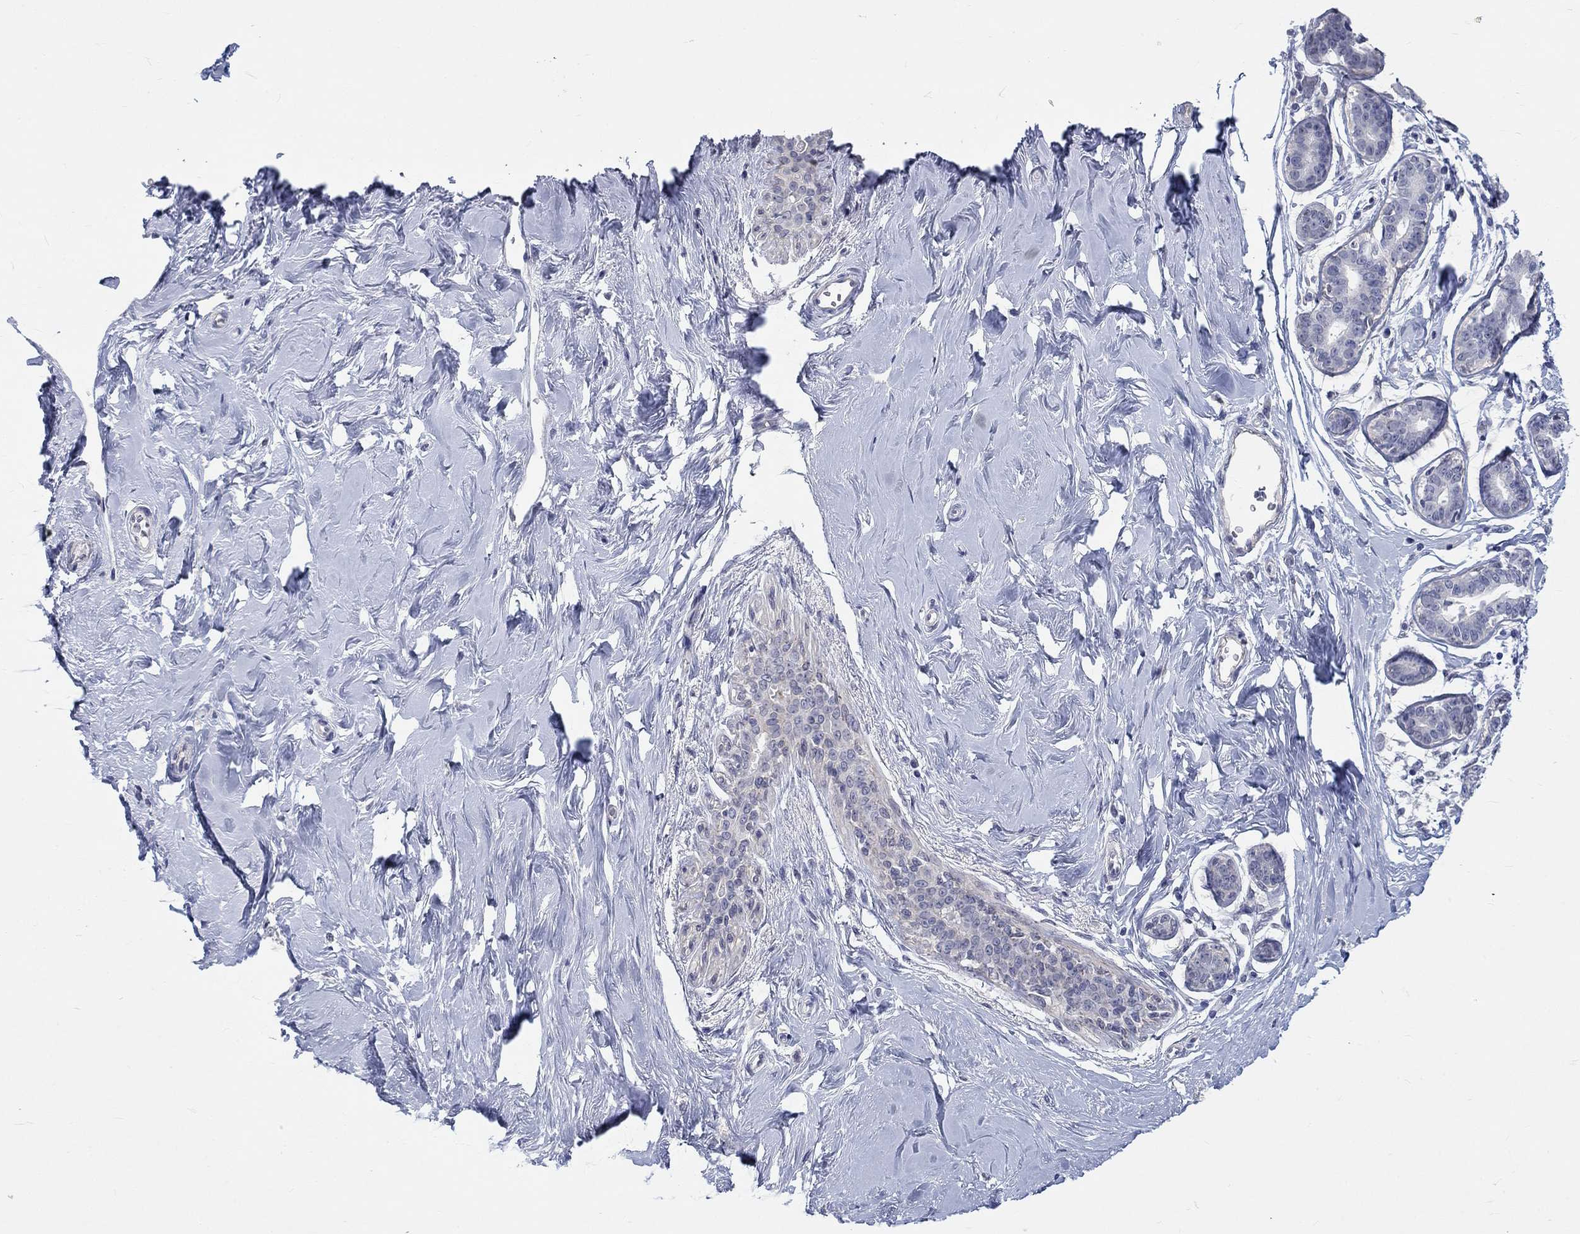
{"staining": {"intensity": "negative", "quantity": "none", "location": "none"}, "tissue": "breast", "cell_type": "Adipocytes", "image_type": "normal", "snomed": [{"axis": "morphology", "description": "Normal tissue, NOS"}, {"axis": "topography", "description": "Skin"}, {"axis": "topography", "description": "Breast"}], "caption": "The immunohistochemistry (IHC) histopathology image has no significant expression in adipocytes of breast. (DAB (3,3'-diaminobenzidine) IHC, high magnification).", "gene": "EGFLAM", "patient": {"sex": "female", "age": 43}}